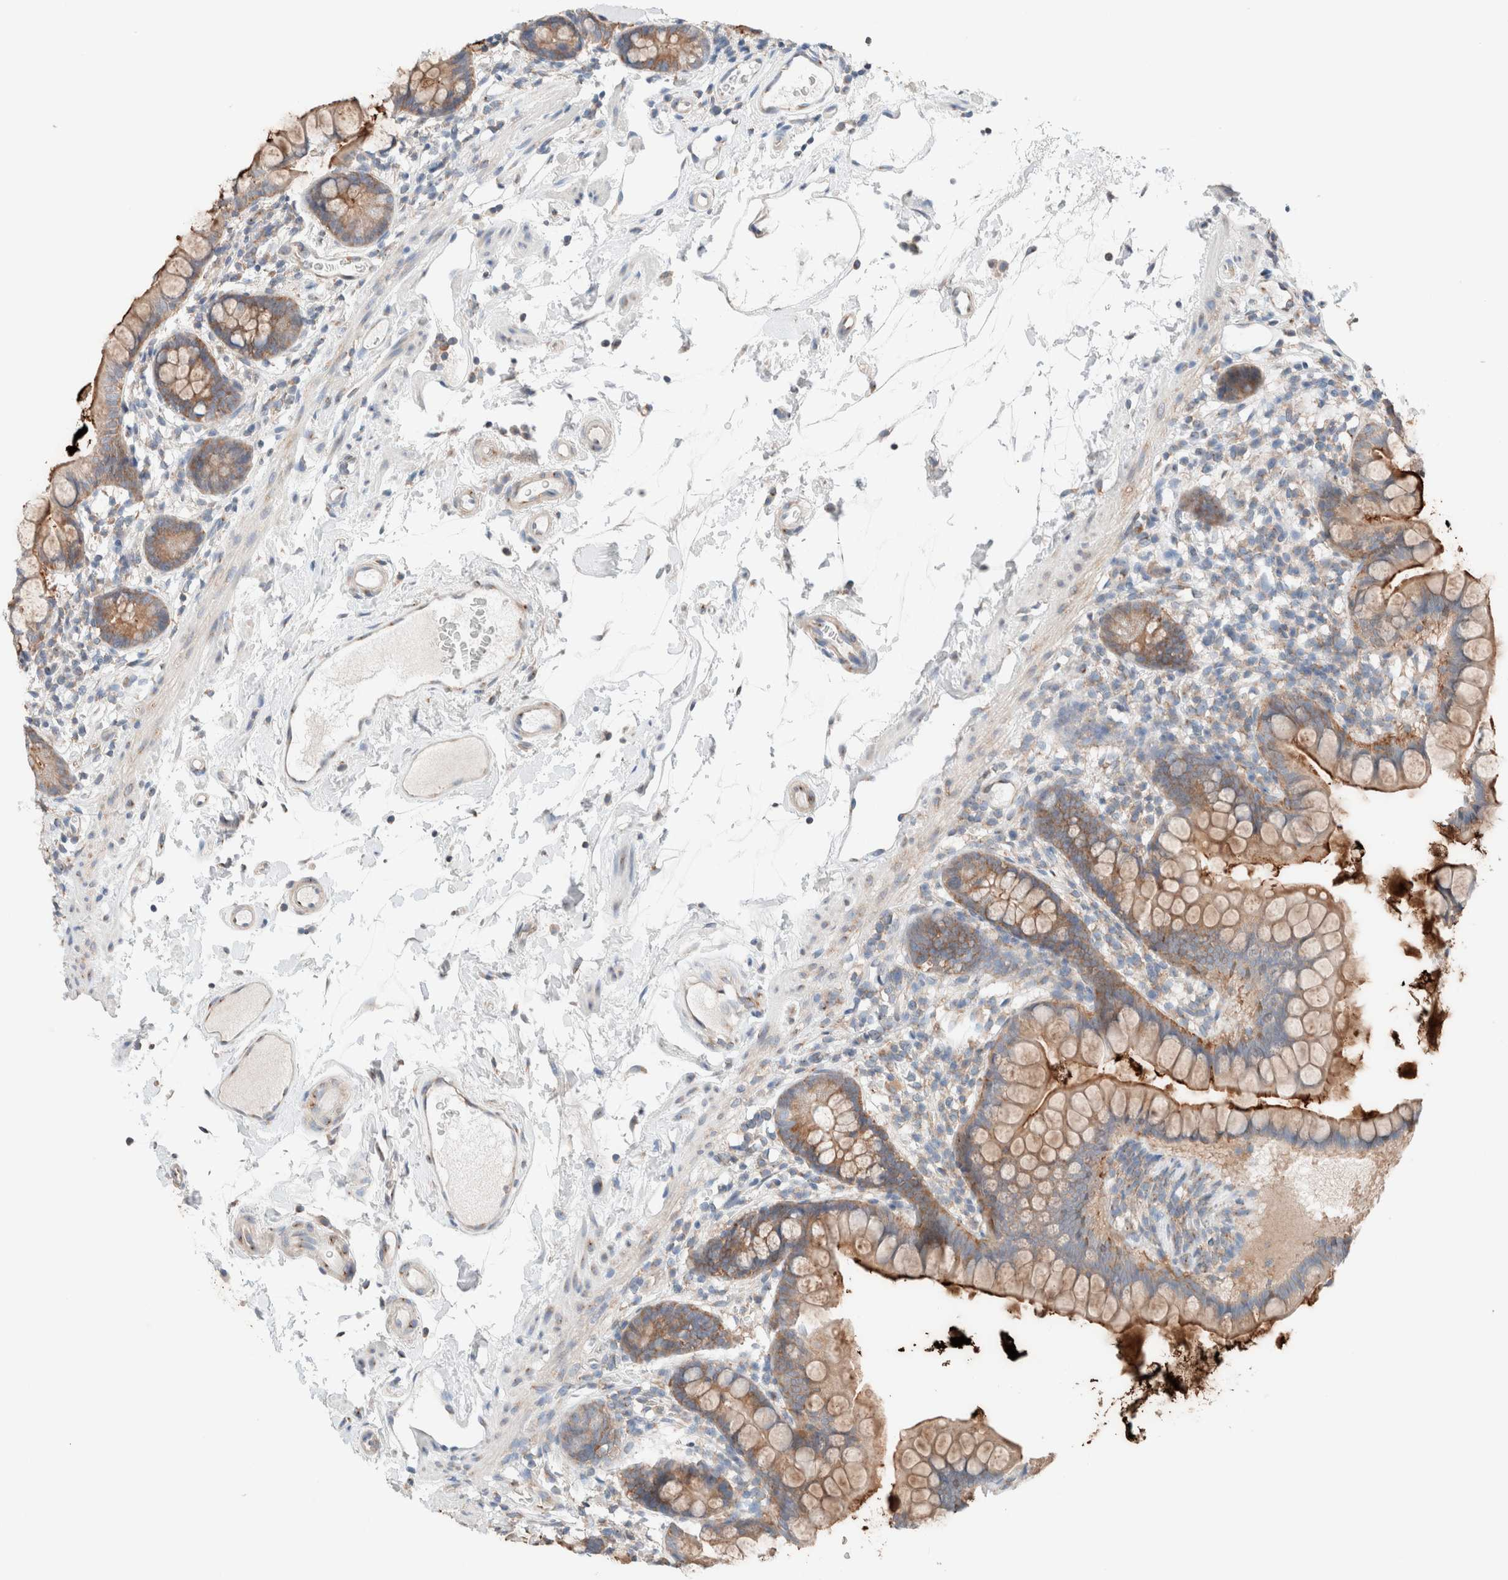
{"staining": {"intensity": "moderate", "quantity": "25%-75%", "location": "cytoplasmic/membranous"}, "tissue": "small intestine", "cell_type": "Glandular cells", "image_type": "normal", "snomed": [{"axis": "morphology", "description": "Normal tissue, NOS"}, {"axis": "topography", "description": "Small intestine"}], "caption": "Small intestine stained with DAB (3,3'-diaminobenzidine) immunohistochemistry exhibits medium levels of moderate cytoplasmic/membranous staining in about 25%-75% of glandular cells. (DAB = brown stain, brightfield microscopy at high magnification).", "gene": "CASC3", "patient": {"sex": "female", "age": 84}}